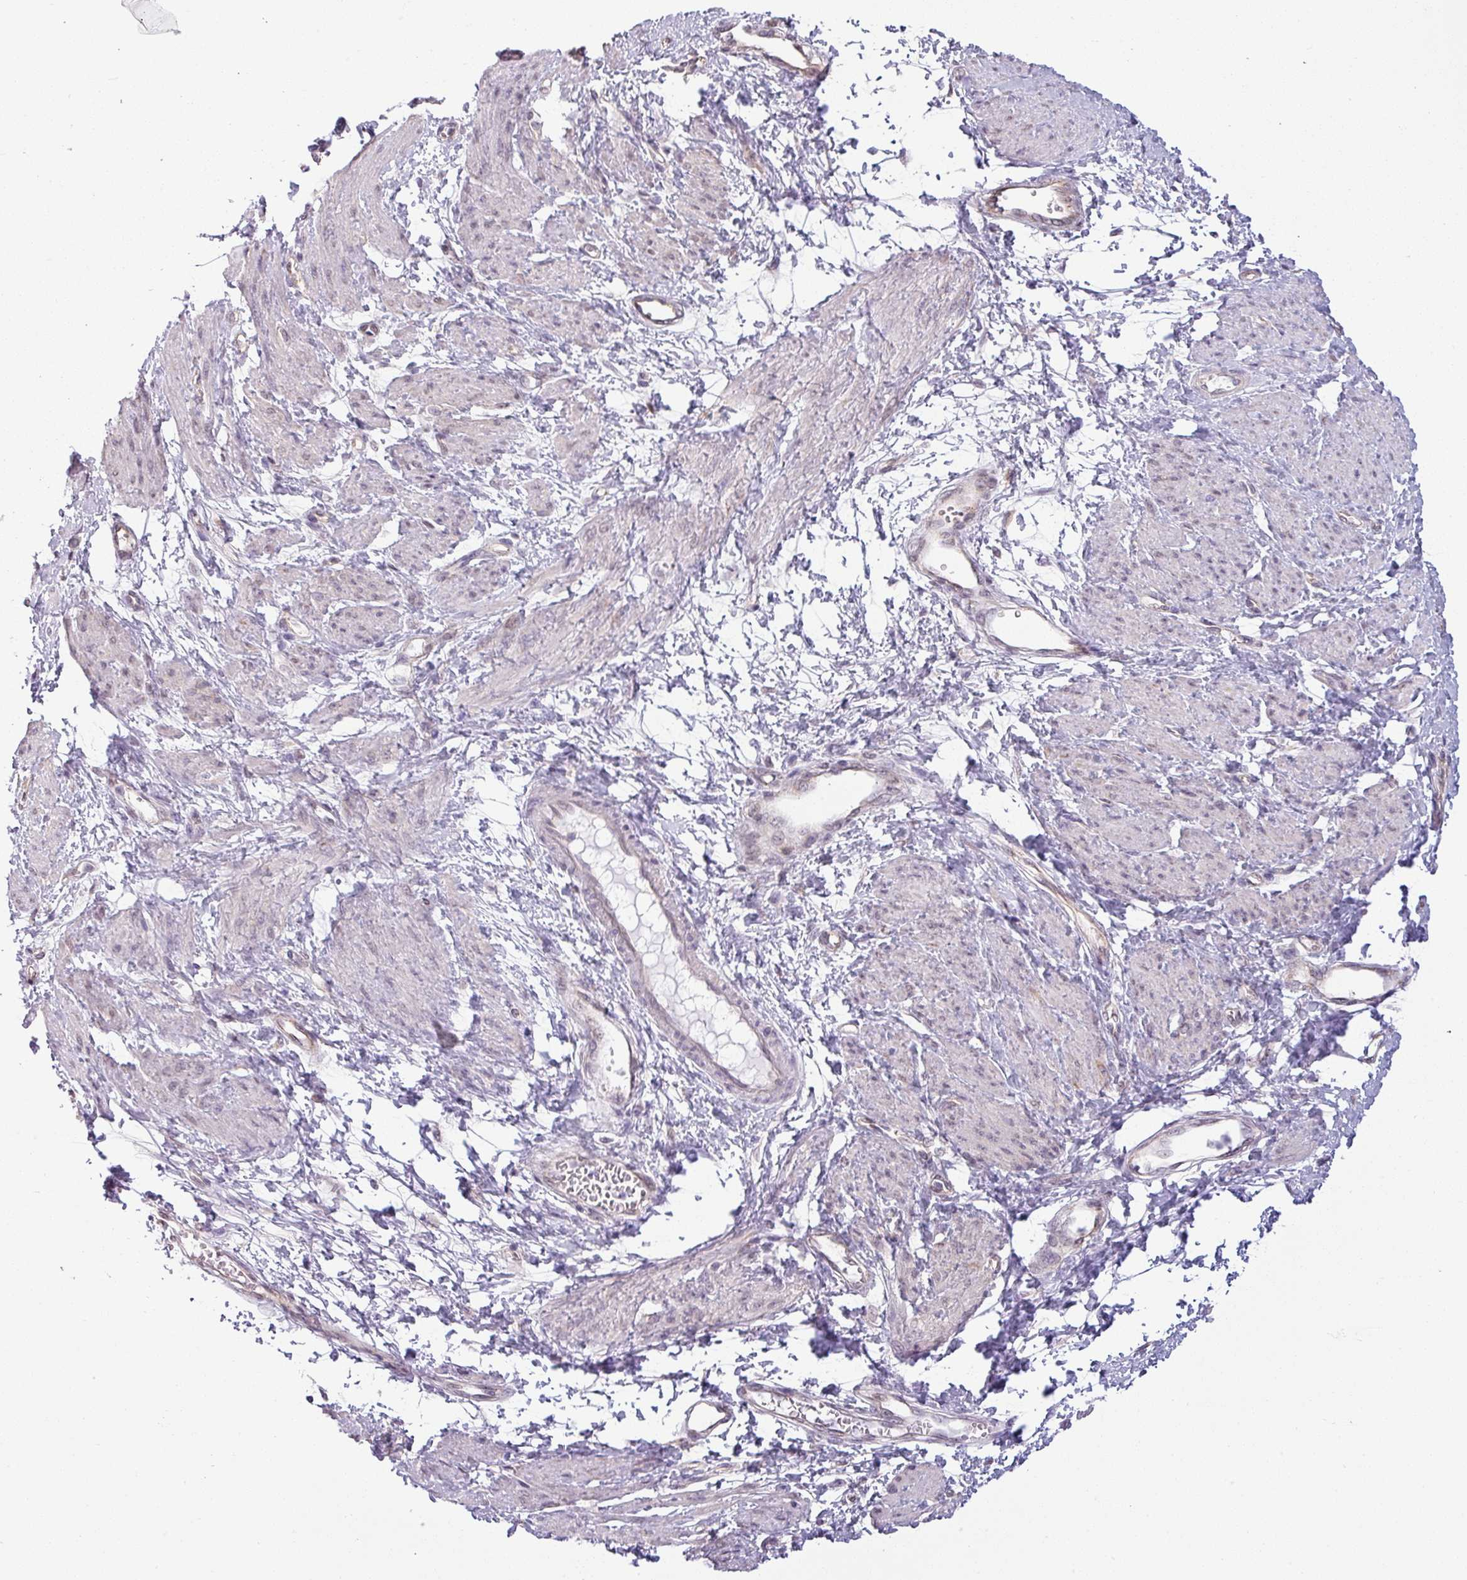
{"staining": {"intensity": "negative", "quantity": "none", "location": "none"}, "tissue": "smooth muscle", "cell_type": "Smooth muscle cells", "image_type": "normal", "snomed": [{"axis": "morphology", "description": "Normal tissue, NOS"}, {"axis": "topography", "description": "Smooth muscle"}, {"axis": "topography", "description": "Uterus"}], "caption": "A high-resolution histopathology image shows immunohistochemistry staining of normal smooth muscle, which demonstrates no significant positivity in smooth muscle cells. (Stains: DAB (3,3'-diaminobenzidine) immunohistochemistry (IHC) with hematoxylin counter stain, Microscopy: brightfield microscopy at high magnification).", "gene": "CCDC144A", "patient": {"sex": "female", "age": 39}}